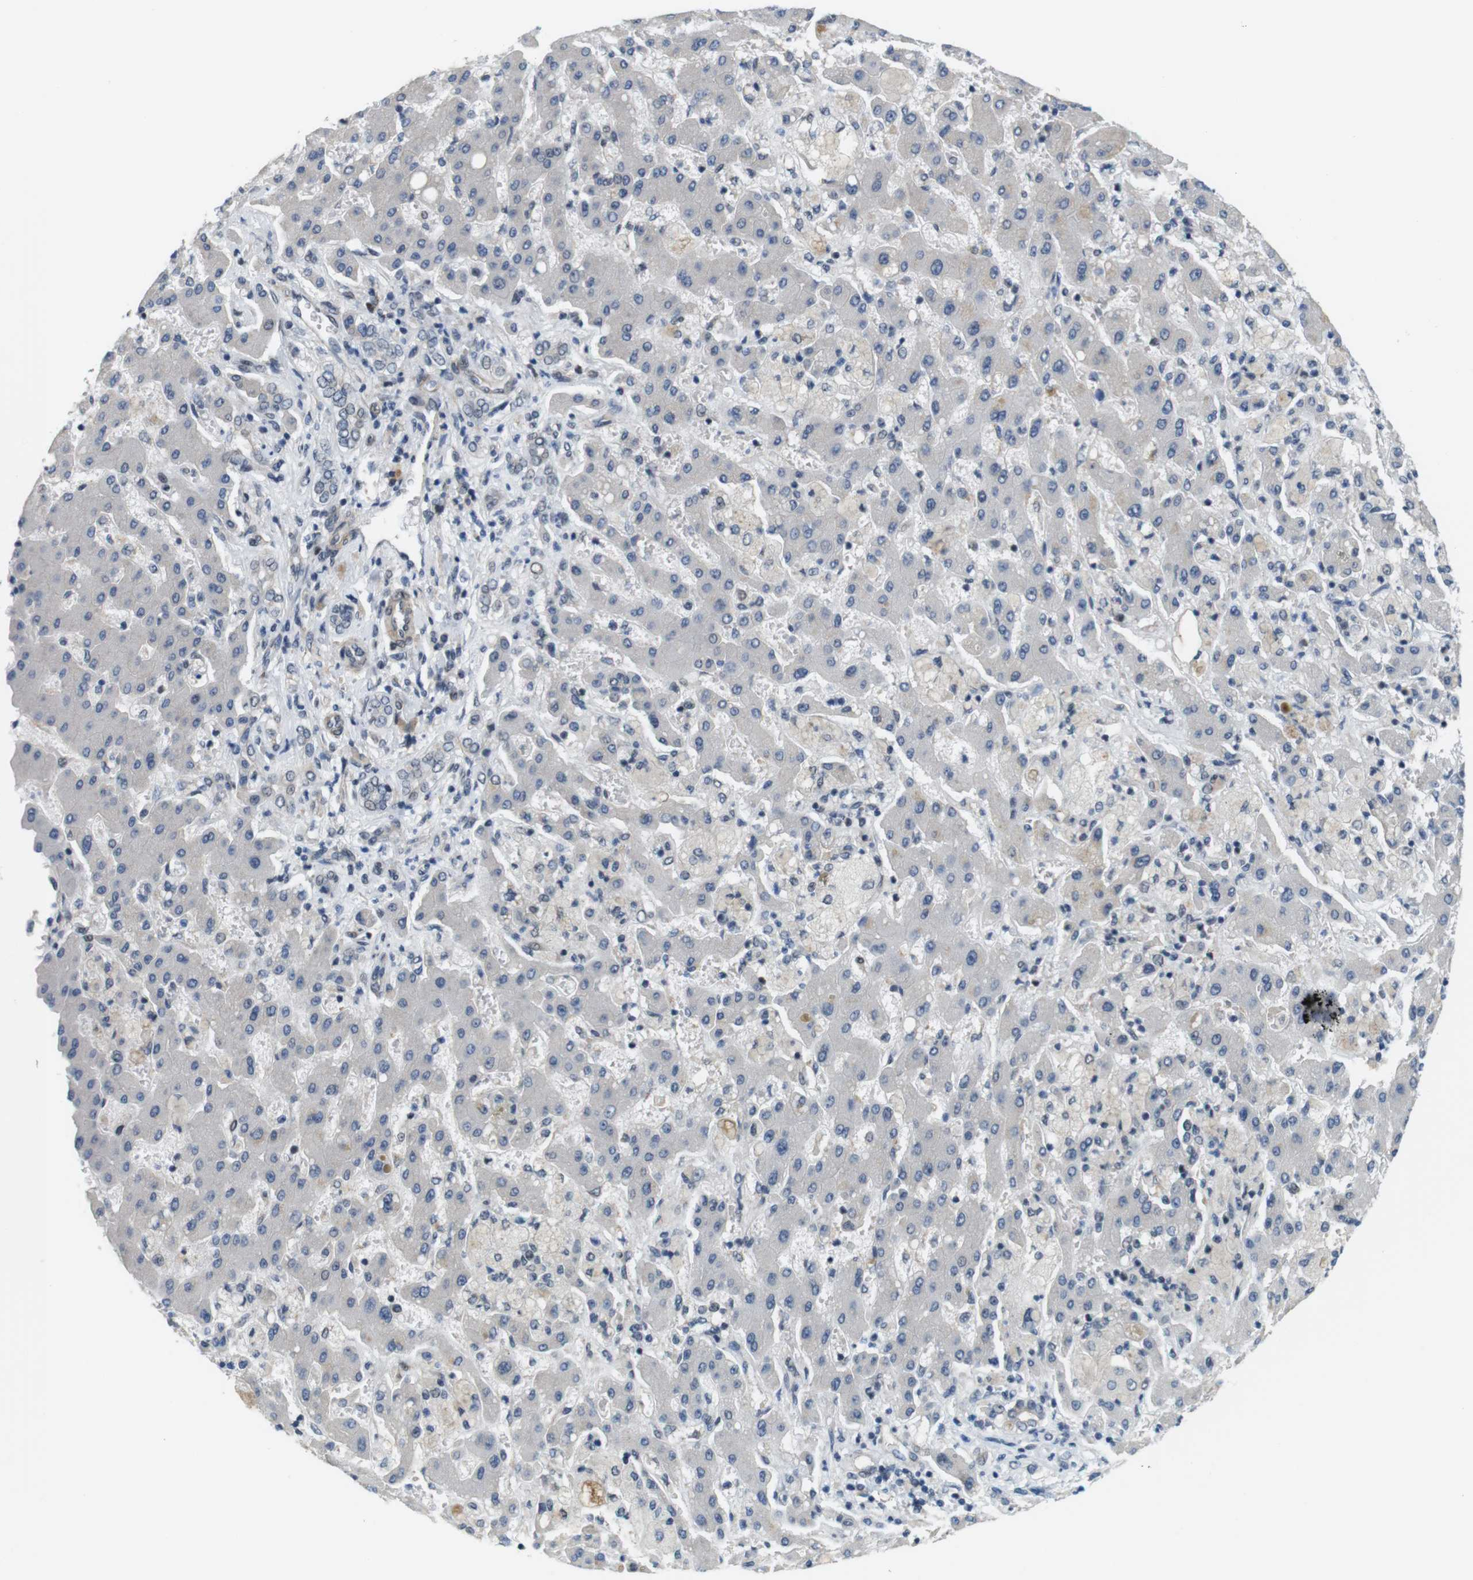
{"staining": {"intensity": "negative", "quantity": "none", "location": "none"}, "tissue": "liver cancer", "cell_type": "Tumor cells", "image_type": "cancer", "snomed": [{"axis": "morphology", "description": "Cholangiocarcinoma"}, {"axis": "topography", "description": "Liver"}], "caption": "This is an immunohistochemistry image of human liver cancer (cholangiocarcinoma). There is no expression in tumor cells.", "gene": "SMCO2", "patient": {"sex": "male", "age": 50}}